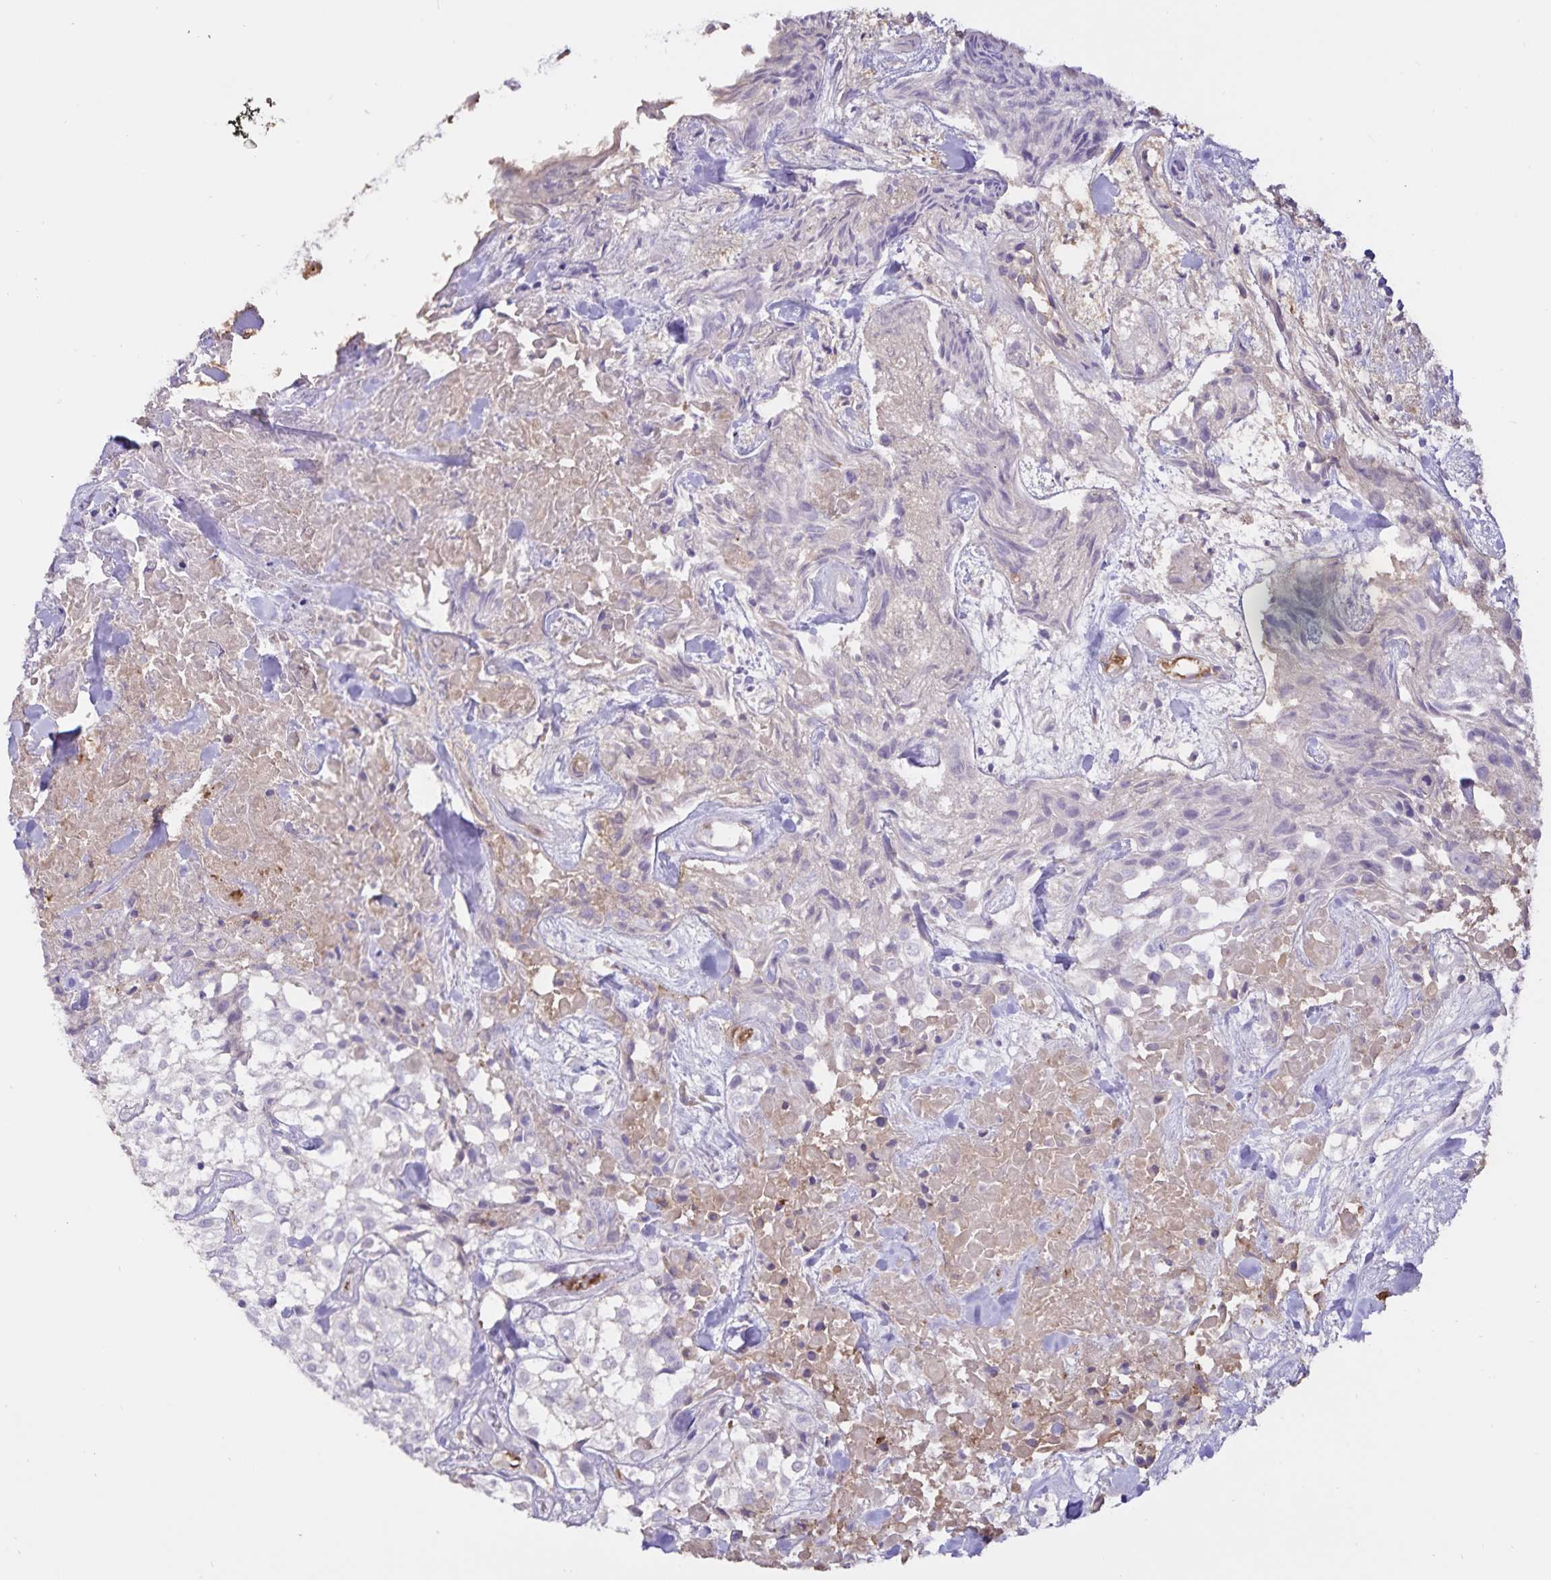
{"staining": {"intensity": "negative", "quantity": "none", "location": "none"}, "tissue": "urothelial cancer", "cell_type": "Tumor cells", "image_type": "cancer", "snomed": [{"axis": "morphology", "description": "Urothelial carcinoma, High grade"}, {"axis": "topography", "description": "Urinary bladder"}], "caption": "A high-resolution micrograph shows IHC staining of urothelial carcinoma (high-grade), which displays no significant expression in tumor cells. (Stains: DAB immunohistochemistry (IHC) with hematoxylin counter stain, Microscopy: brightfield microscopy at high magnification).", "gene": "FGG", "patient": {"sex": "male", "age": 56}}